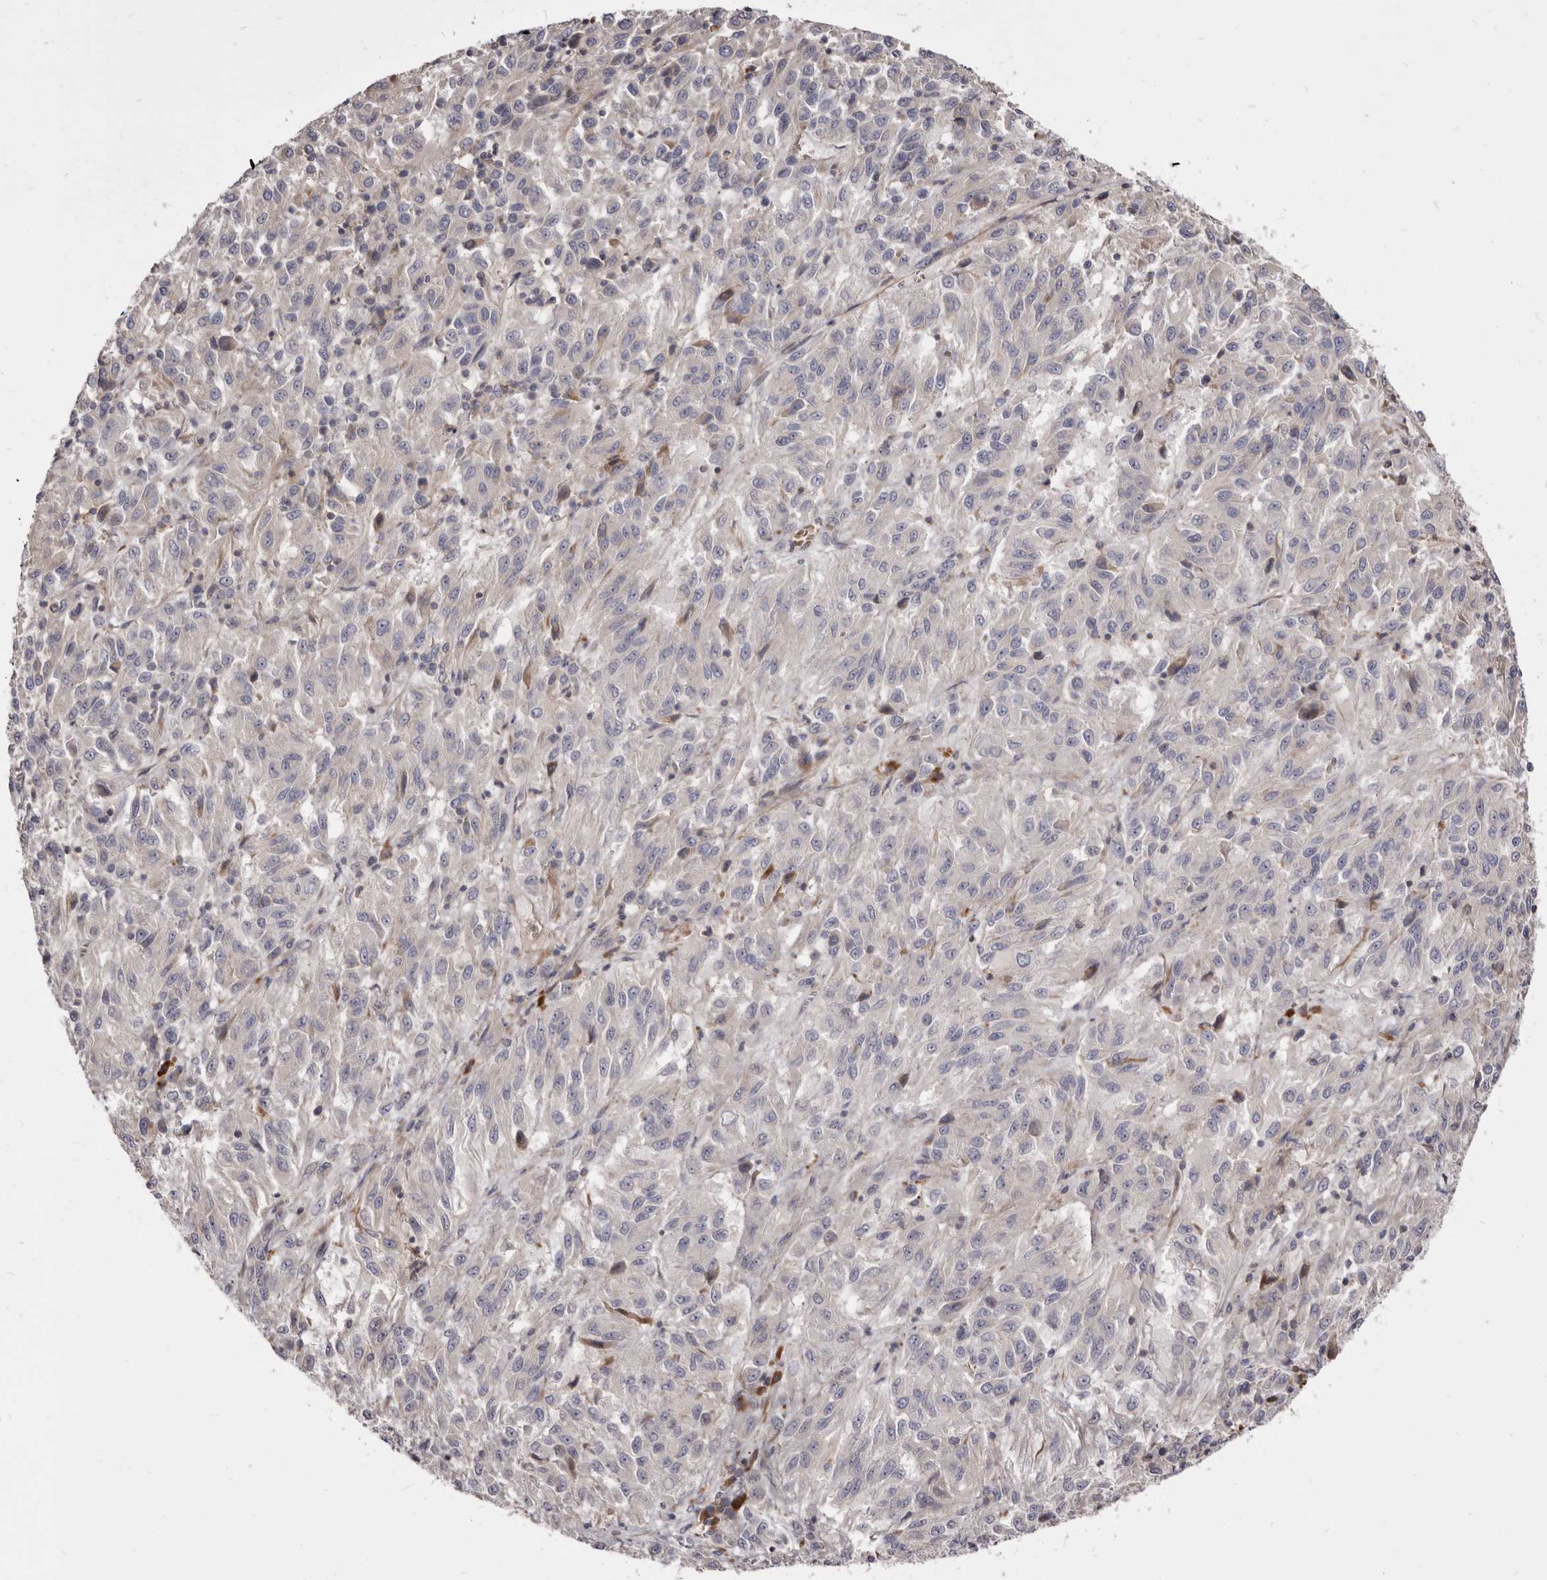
{"staining": {"intensity": "negative", "quantity": "none", "location": "none"}, "tissue": "melanoma", "cell_type": "Tumor cells", "image_type": "cancer", "snomed": [{"axis": "morphology", "description": "Malignant melanoma, Metastatic site"}, {"axis": "topography", "description": "Lung"}], "caption": "Tumor cells show no significant expression in malignant melanoma (metastatic site). (DAB (3,3'-diaminobenzidine) immunohistochemistry (IHC) with hematoxylin counter stain).", "gene": "FAS", "patient": {"sex": "male", "age": 64}}